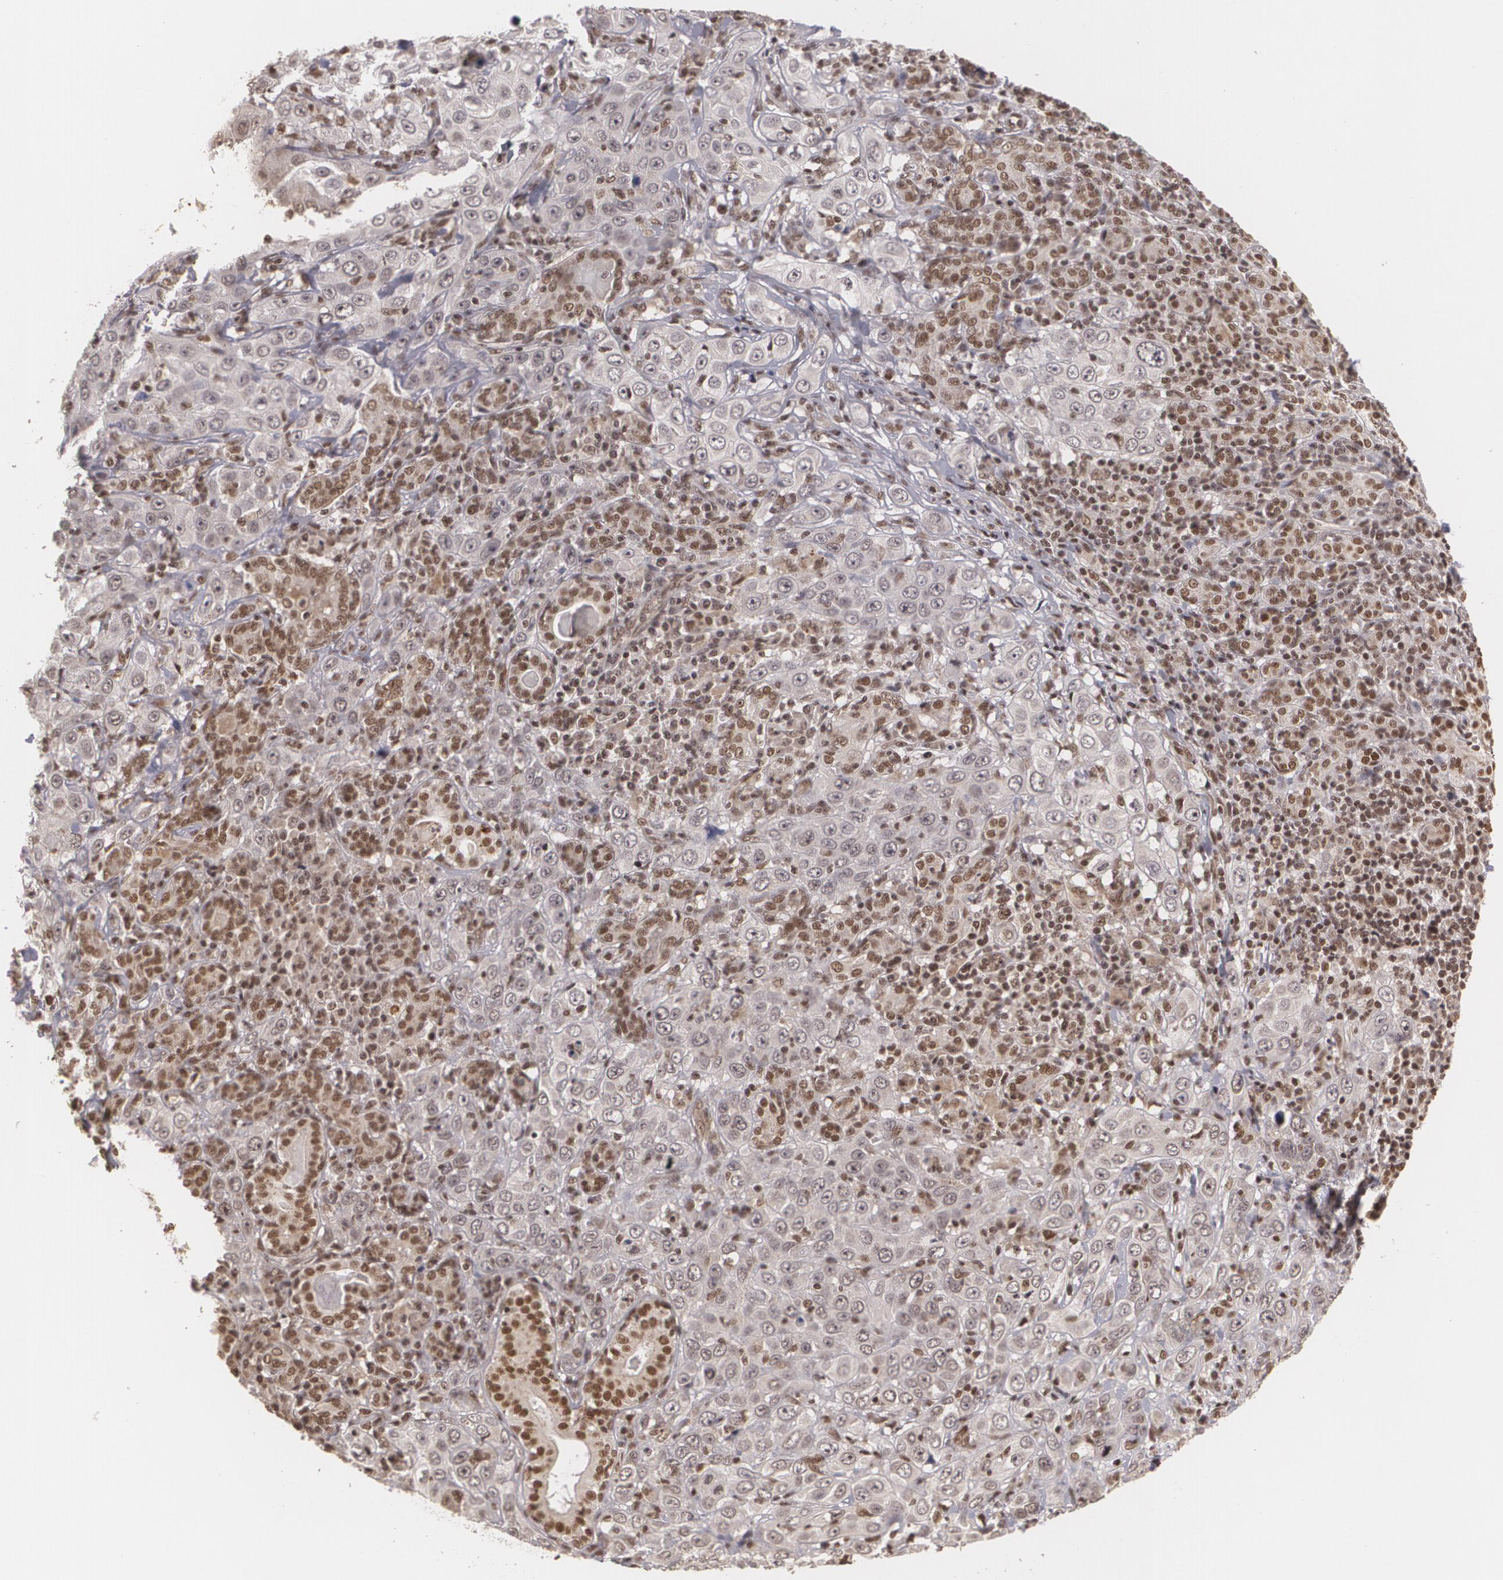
{"staining": {"intensity": "strong", "quantity": ">75%", "location": "nuclear"}, "tissue": "skin cancer", "cell_type": "Tumor cells", "image_type": "cancer", "snomed": [{"axis": "morphology", "description": "Squamous cell carcinoma, NOS"}, {"axis": "topography", "description": "Skin"}], "caption": "Protein staining of skin cancer tissue exhibits strong nuclear positivity in approximately >75% of tumor cells.", "gene": "RXRB", "patient": {"sex": "male", "age": 84}}